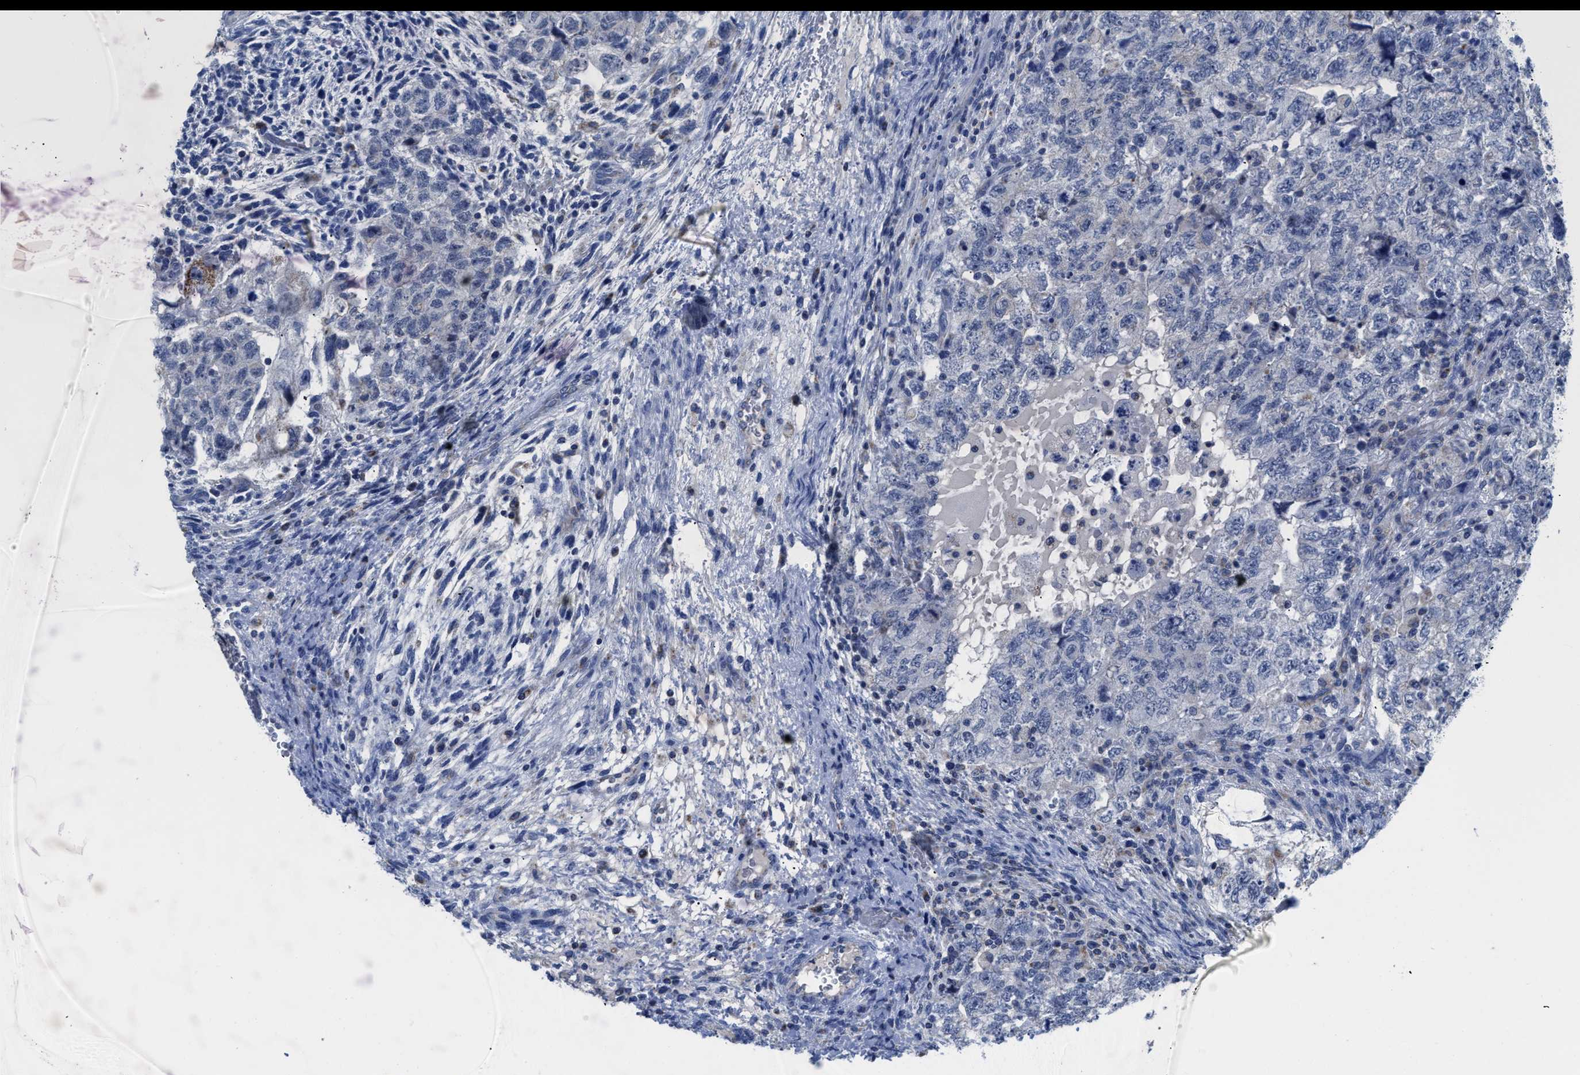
{"staining": {"intensity": "negative", "quantity": "none", "location": "none"}, "tissue": "testis cancer", "cell_type": "Tumor cells", "image_type": "cancer", "snomed": [{"axis": "morphology", "description": "Carcinoma, Embryonal, NOS"}, {"axis": "topography", "description": "Testis"}], "caption": "This image is of embryonal carcinoma (testis) stained with immunohistochemistry (IHC) to label a protein in brown with the nuclei are counter-stained blue. There is no staining in tumor cells.", "gene": "ETFA", "patient": {"sex": "male", "age": 36}}